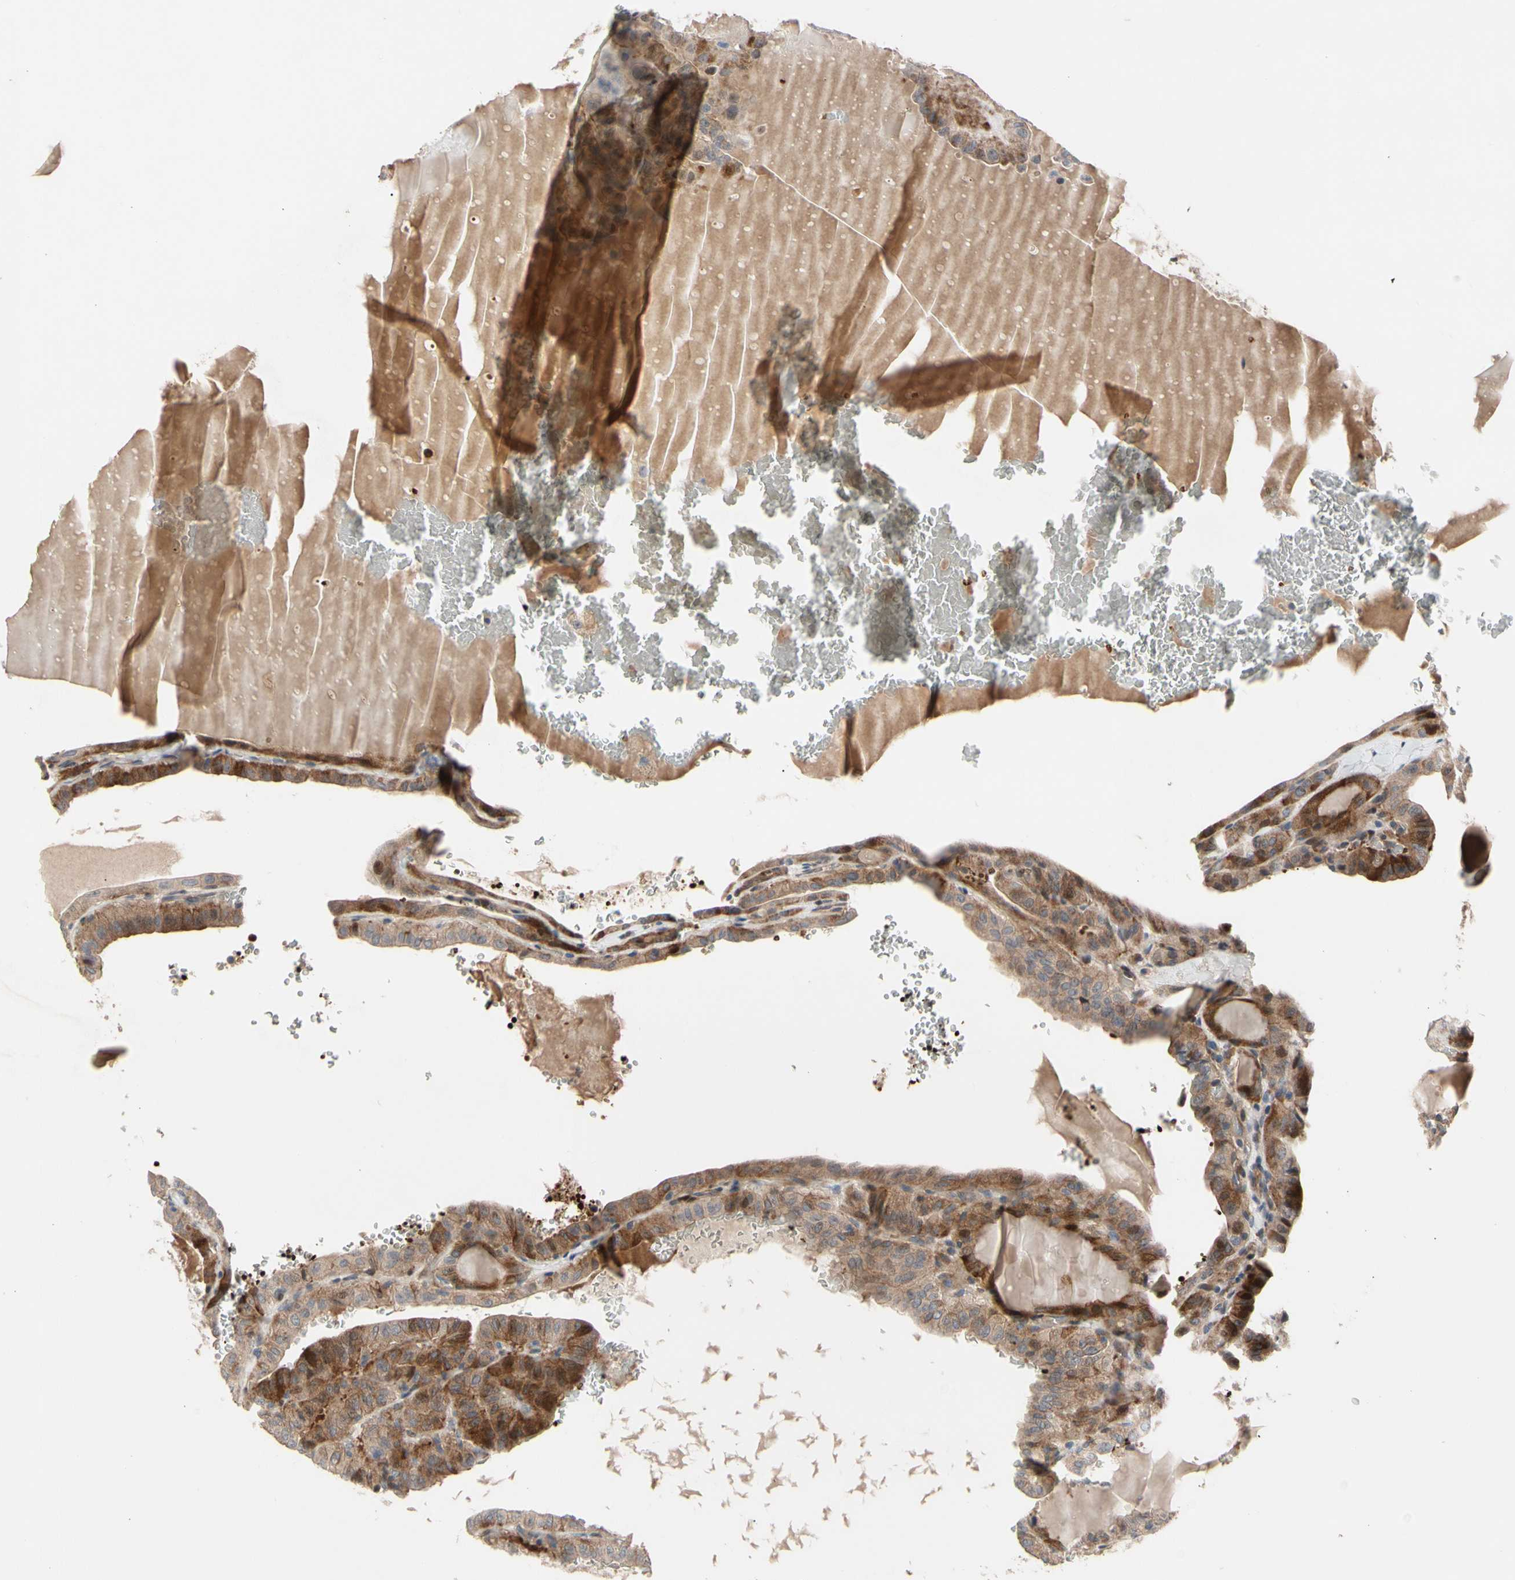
{"staining": {"intensity": "moderate", "quantity": ">75%", "location": "cytoplasmic/membranous,nuclear"}, "tissue": "thyroid cancer", "cell_type": "Tumor cells", "image_type": "cancer", "snomed": [{"axis": "morphology", "description": "Papillary adenocarcinoma, NOS"}, {"axis": "topography", "description": "Thyroid gland"}], "caption": "Human papillary adenocarcinoma (thyroid) stained for a protein (brown) demonstrates moderate cytoplasmic/membranous and nuclear positive expression in about >75% of tumor cells.", "gene": "HMGCR", "patient": {"sex": "male", "age": 77}}